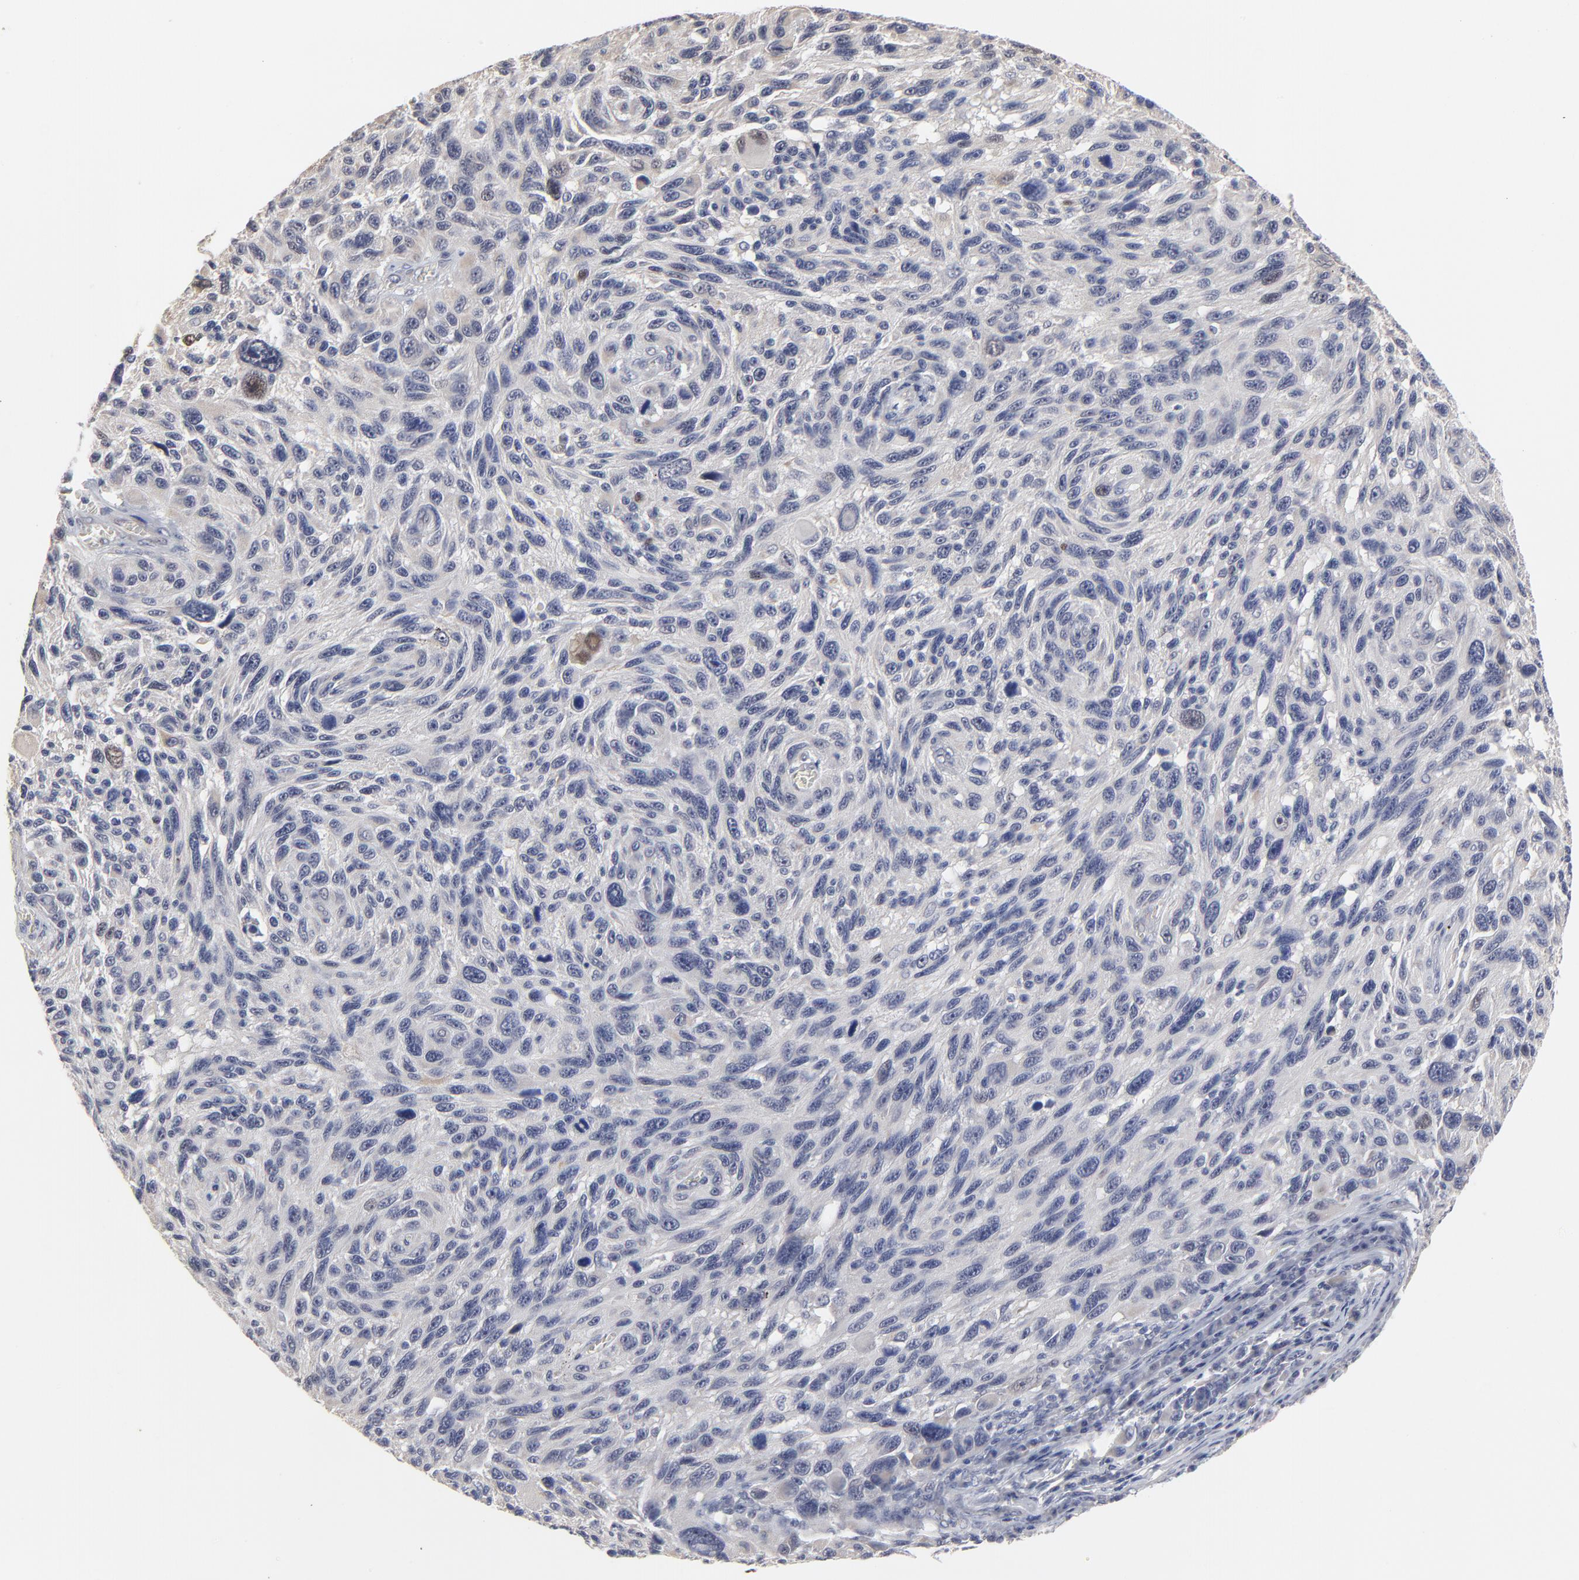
{"staining": {"intensity": "negative", "quantity": "none", "location": "none"}, "tissue": "melanoma", "cell_type": "Tumor cells", "image_type": "cancer", "snomed": [{"axis": "morphology", "description": "Malignant melanoma, NOS"}, {"axis": "topography", "description": "Skin"}], "caption": "Tumor cells show no significant protein positivity in malignant melanoma.", "gene": "MAGEA10", "patient": {"sex": "male", "age": 53}}